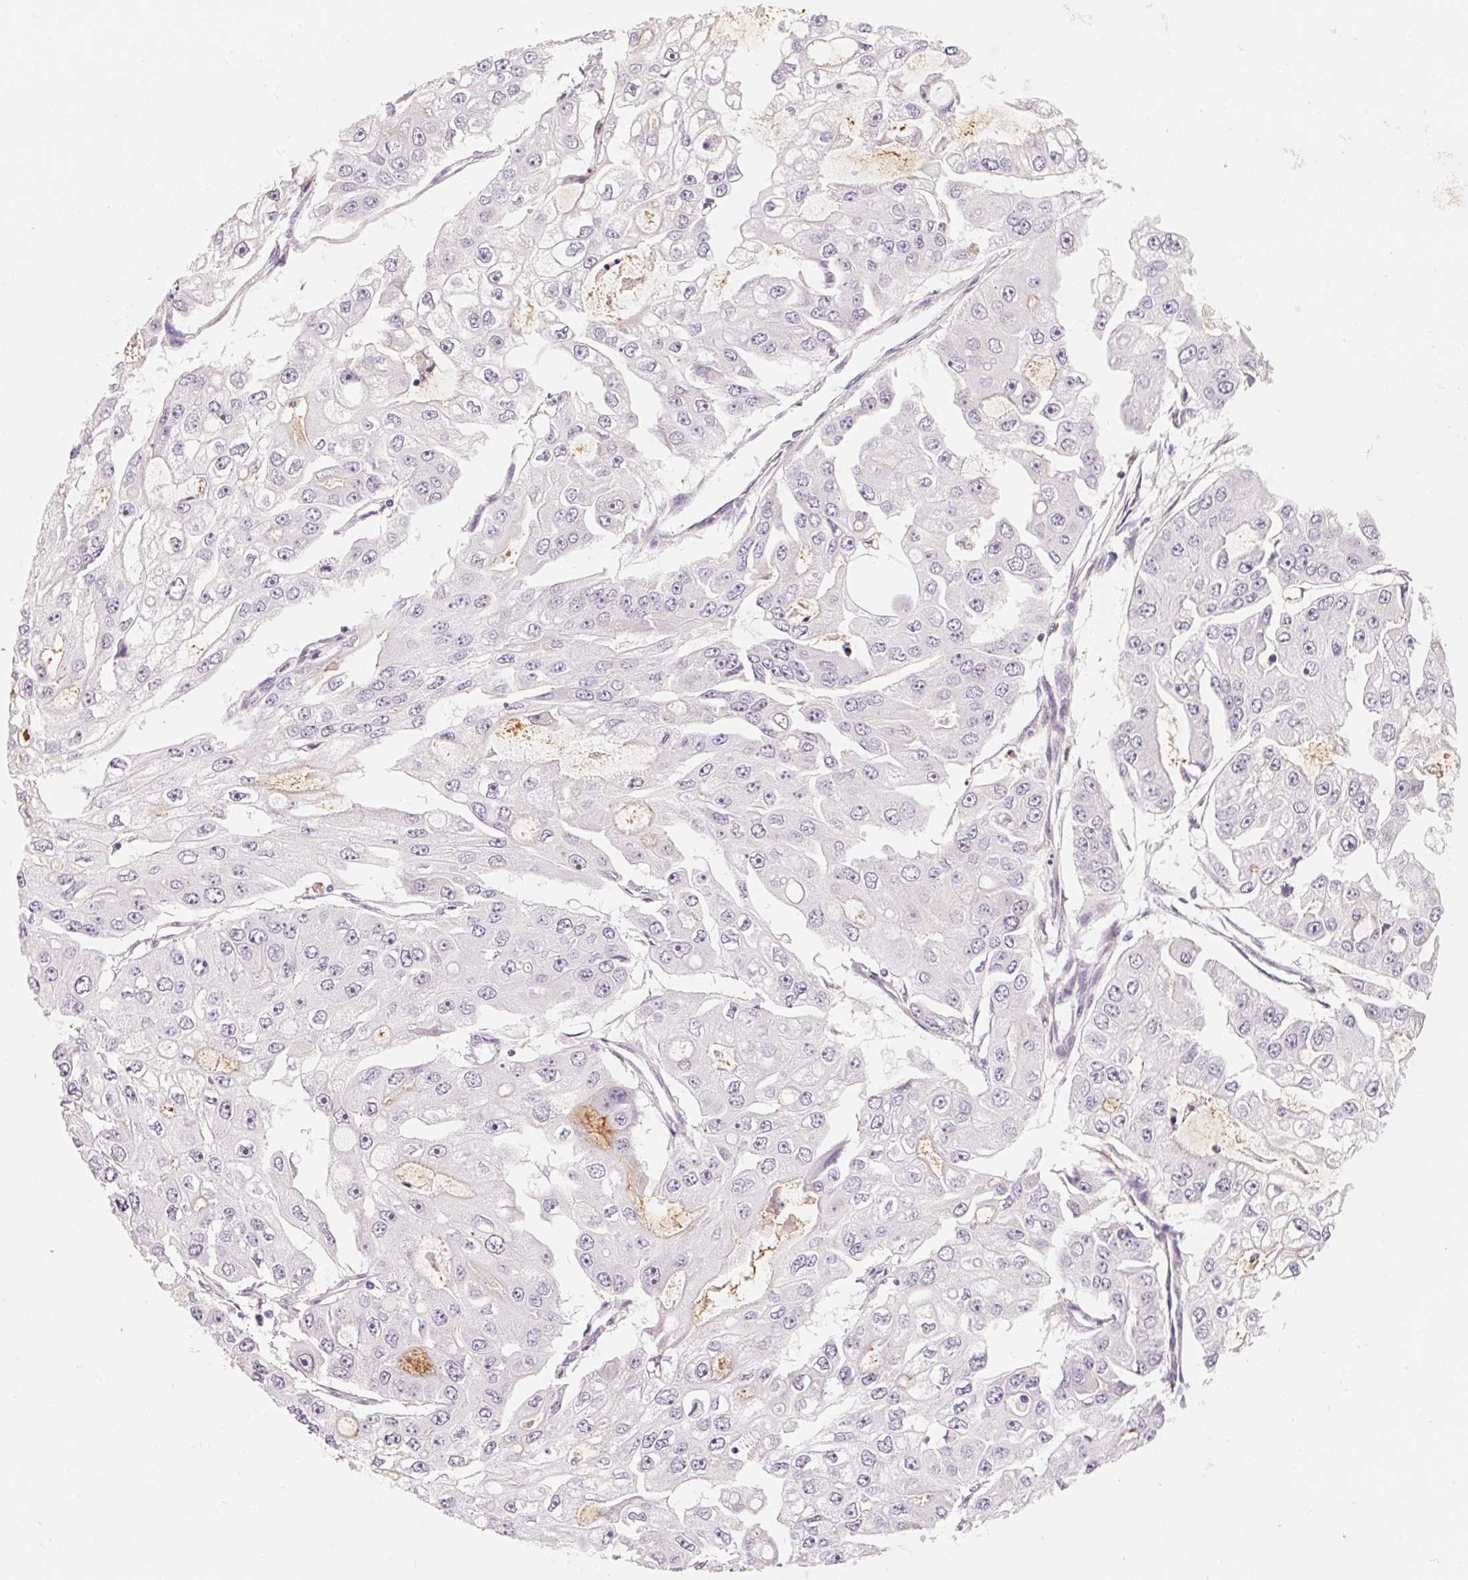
{"staining": {"intensity": "negative", "quantity": "none", "location": "none"}, "tissue": "ovarian cancer", "cell_type": "Tumor cells", "image_type": "cancer", "snomed": [{"axis": "morphology", "description": "Cystadenocarcinoma, serous, NOS"}, {"axis": "topography", "description": "Ovary"}], "caption": "This is a micrograph of IHC staining of ovarian serous cystadenocarcinoma, which shows no positivity in tumor cells.", "gene": "CFHR2", "patient": {"sex": "female", "age": 56}}